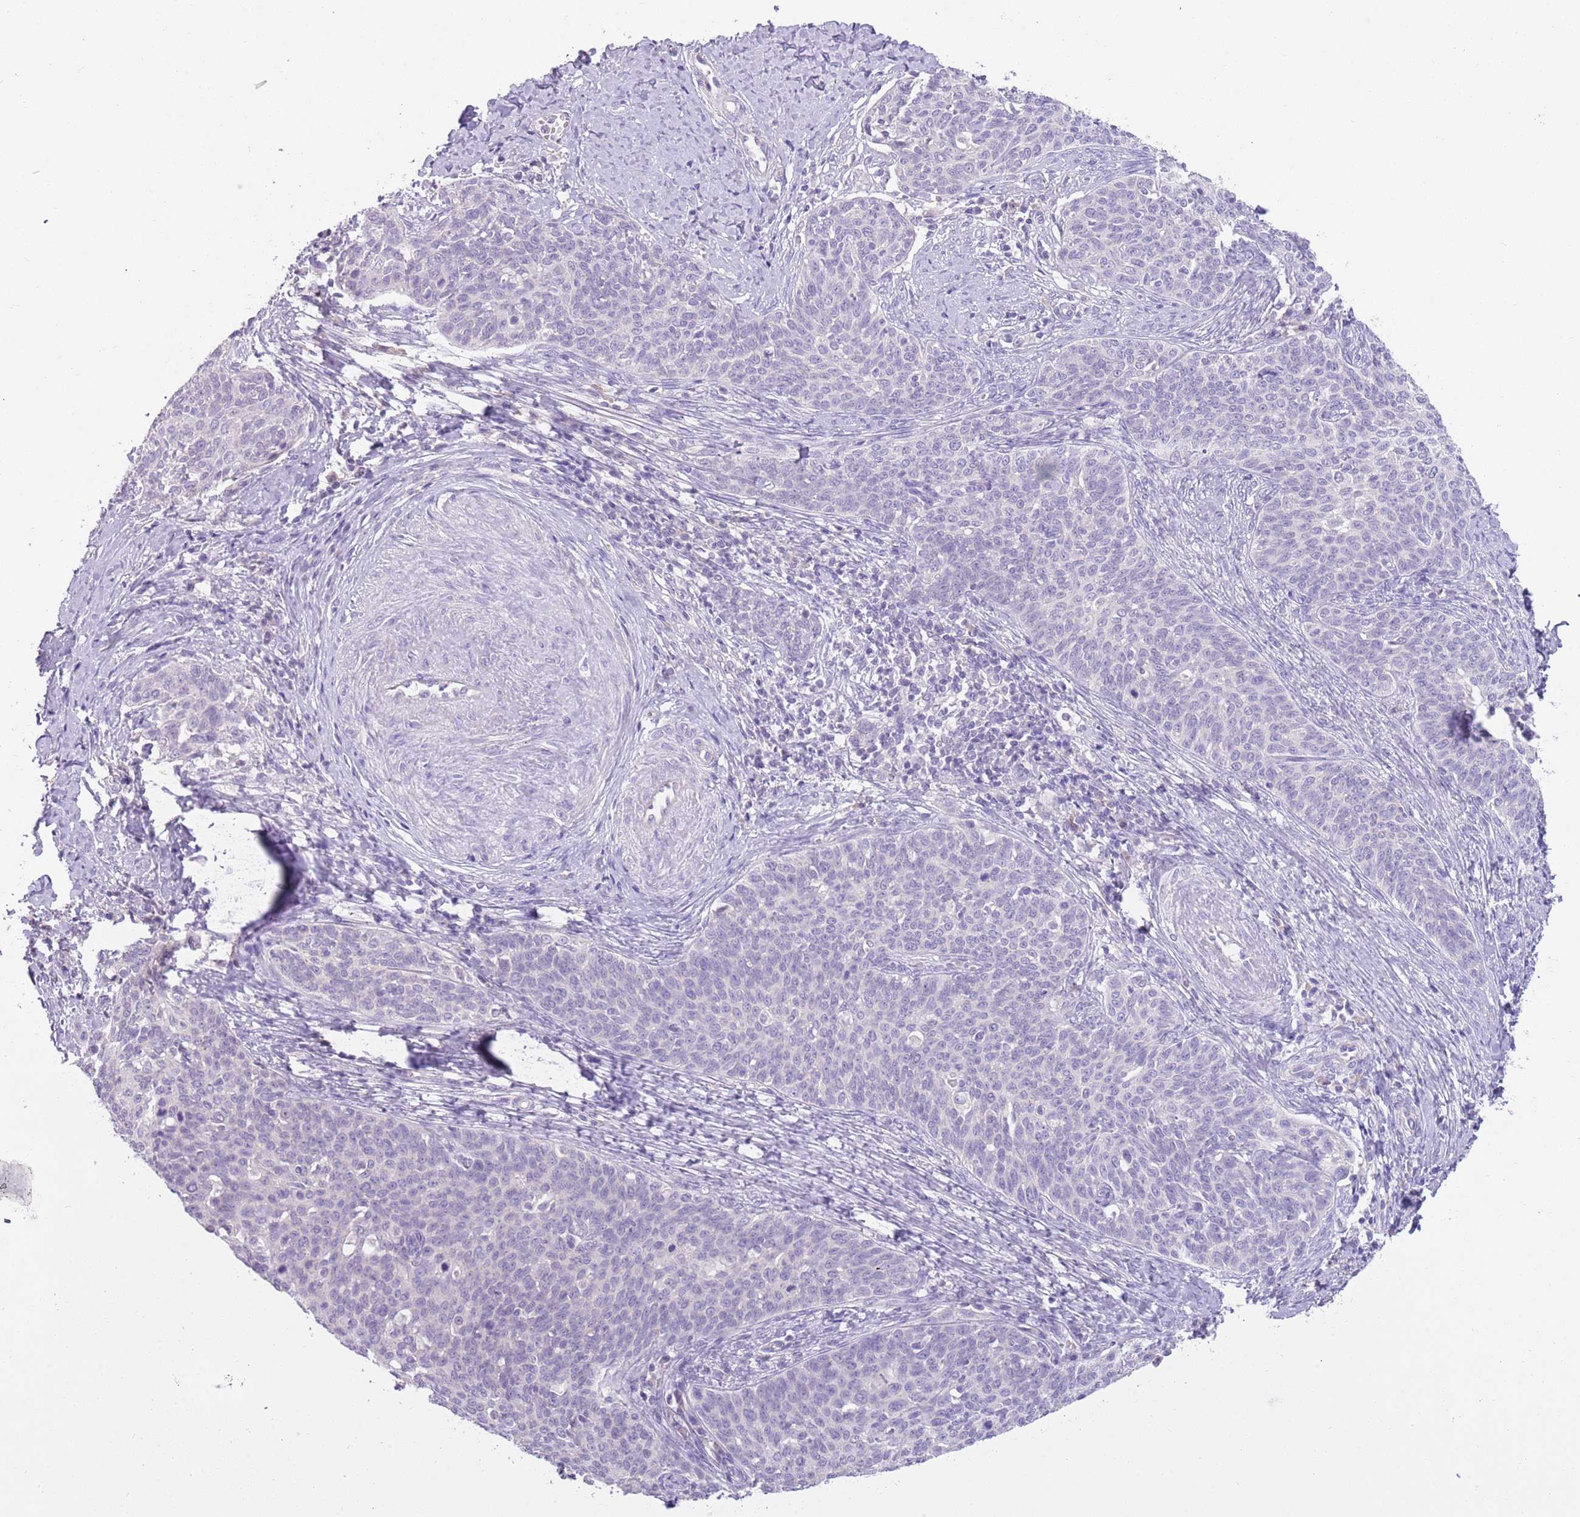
{"staining": {"intensity": "negative", "quantity": "none", "location": "none"}, "tissue": "cervical cancer", "cell_type": "Tumor cells", "image_type": "cancer", "snomed": [{"axis": "morphology", "description": "Squamous cell carcinoma, NOS"}, {"axis": "topography", "description": "Cervix"}], "caption": "Immunohistochemical staining of squamous cell carcinoma (cervical) shows no significant expression in tumor cells.", "gene": "SFTPA1", "patient": {"sex": "female", "age": 39}}